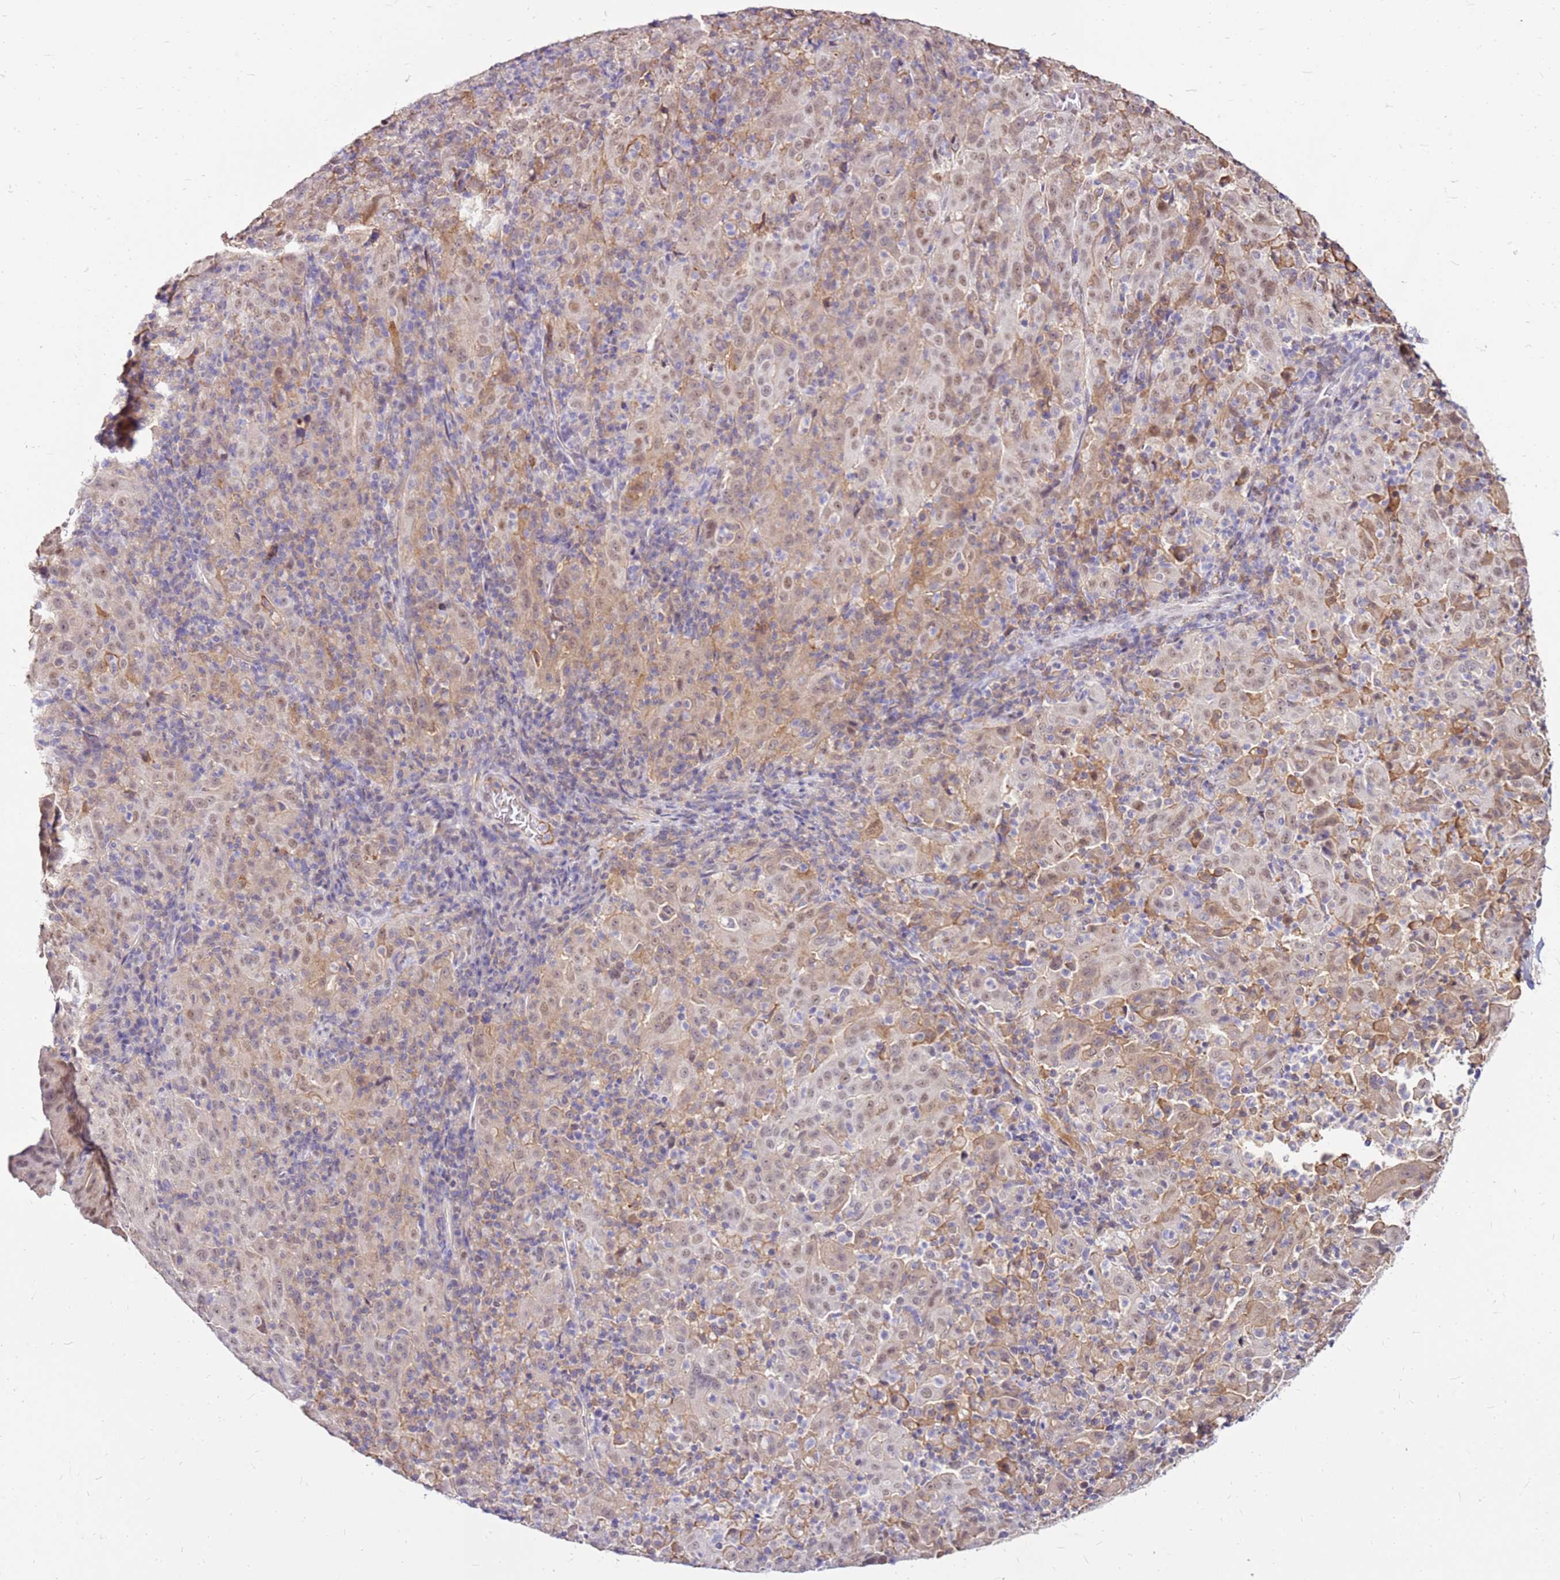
{"staining": {"intensity": "moderate", "quantity": "25%-75%", "location": "nuclear"}, "tissue": "pancreatic cancer", "cell_type": "Tumor cells", "image_type": "cancer", "snomed": [{"axis": "morphology", "description": "Adenocarcinoma, NOS"}, {"axis": "topography", "description": "Pancreas"}], "caption": "A medium amount of moderate nuclear positivity is seen in approximately 25%-75% of tumor cells in pancreatic cancer tissue. (Stains: DAB (3,3'-diaminobenzidine) in brown, nuclei in blue, Microscopy: brightfield microscopy at high magnification).", "gene": "ALDH1A3", "patient": {"sex": "male", "age": 63}}